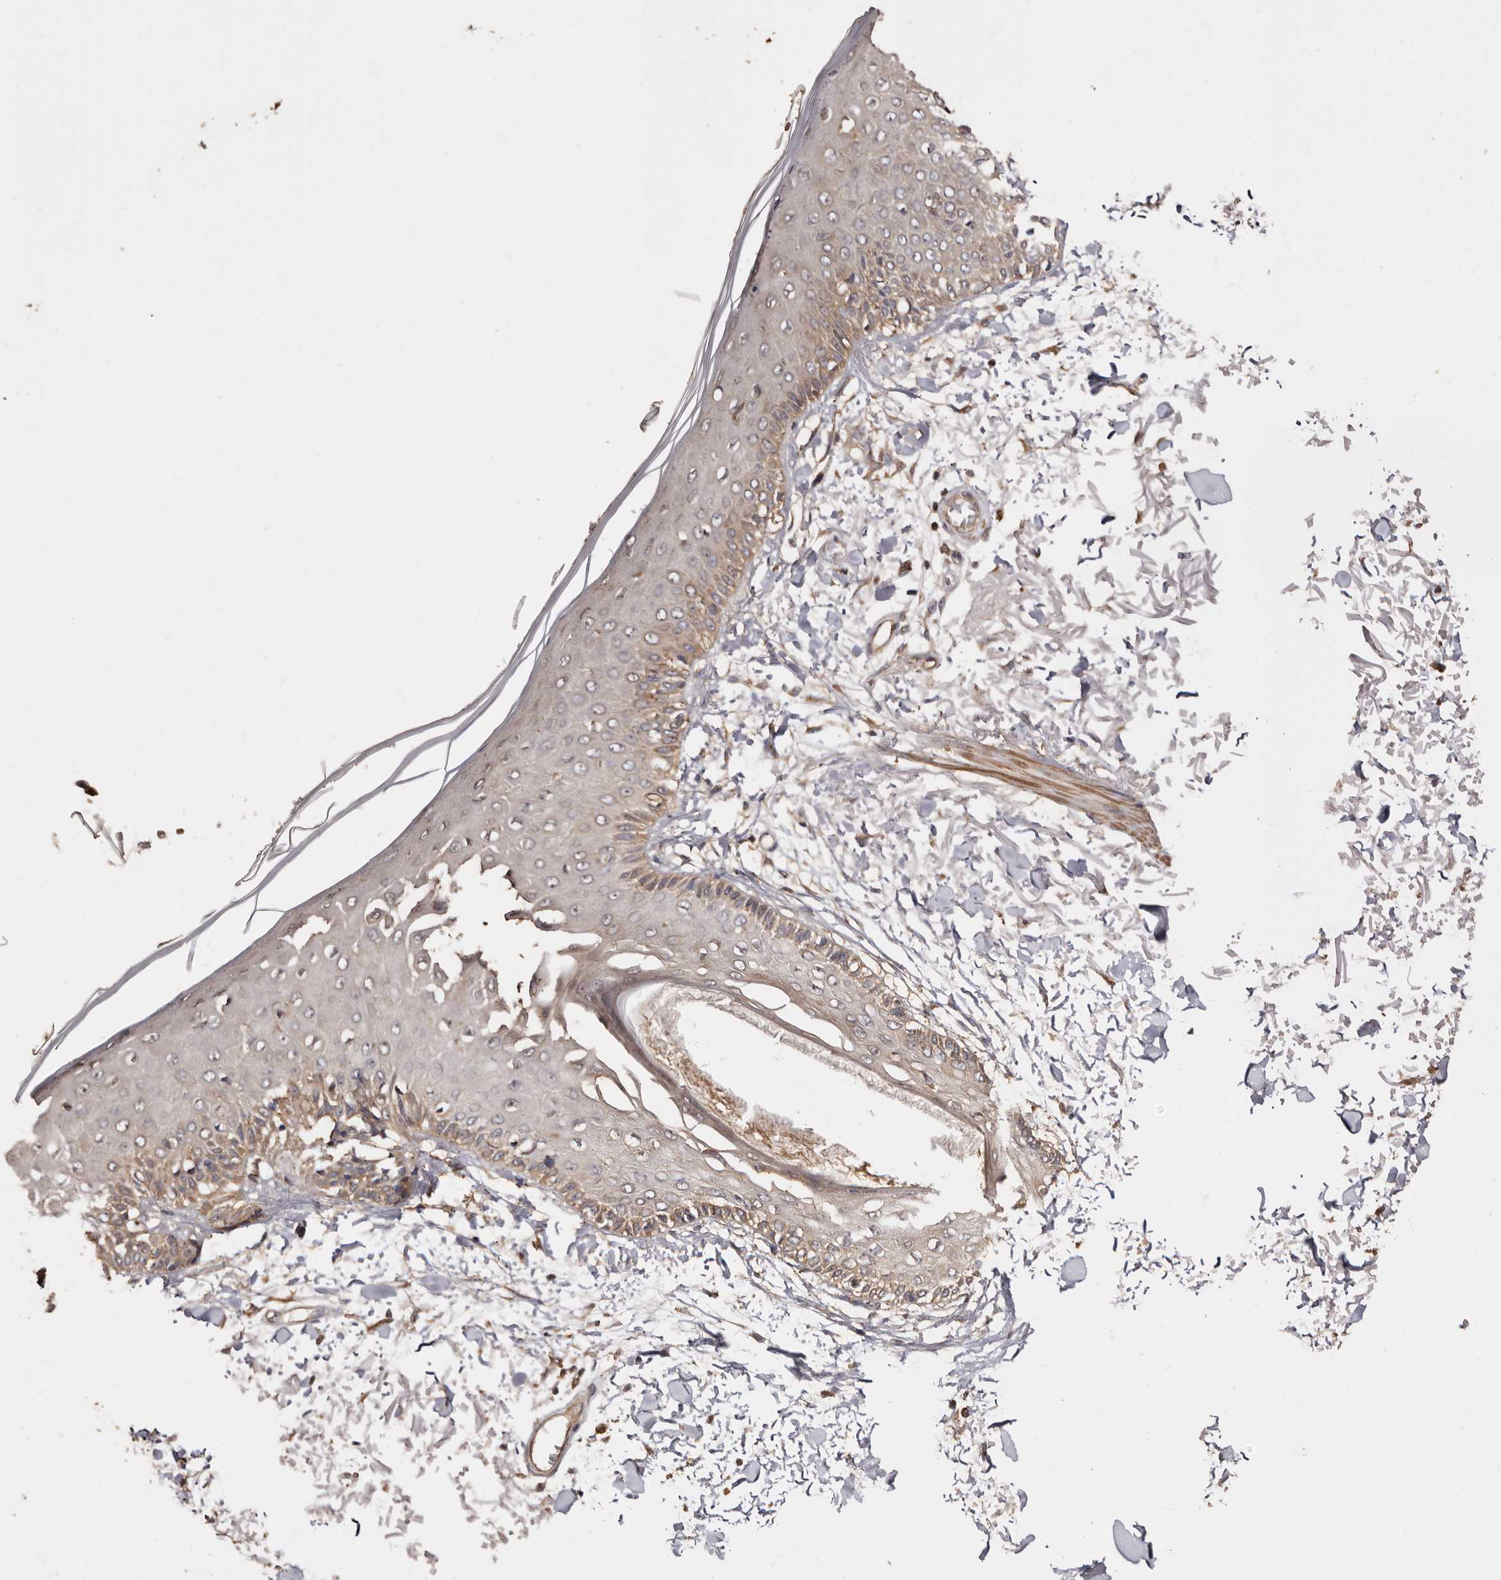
{"staining": {"intensity": "weak", "quantity": ">75%", "location": "cytoplasmic/membranous"}, "tissue": "skin", "cell_type": "Fibroblasts", "image_type": "normal", "snomed": [{"axis": "morphology", "description": "Normal tissue, NOS"}, {"axis": "morphology", "description": "Squamous cell carcinoma, NOS"}, {"axis": "topography", "description": "Skin"}, {"axis": "topography", "description": "Peripheral nerve tissue"}], "caption": "Immunohistochemical staining of normal human skin demonstrates >75% levels of weak cytoplasmic/membranous protein staining in approximately >75% of fibroblasts. The protein of interest is stained brown, and the nuclei are stained in blue (DAB (3,3'-diaminobenzidine) IHC with brightfield microscopy, high magnification).", "gene": "COQ8B", "patient": {"sex": "male", "age": 83}}